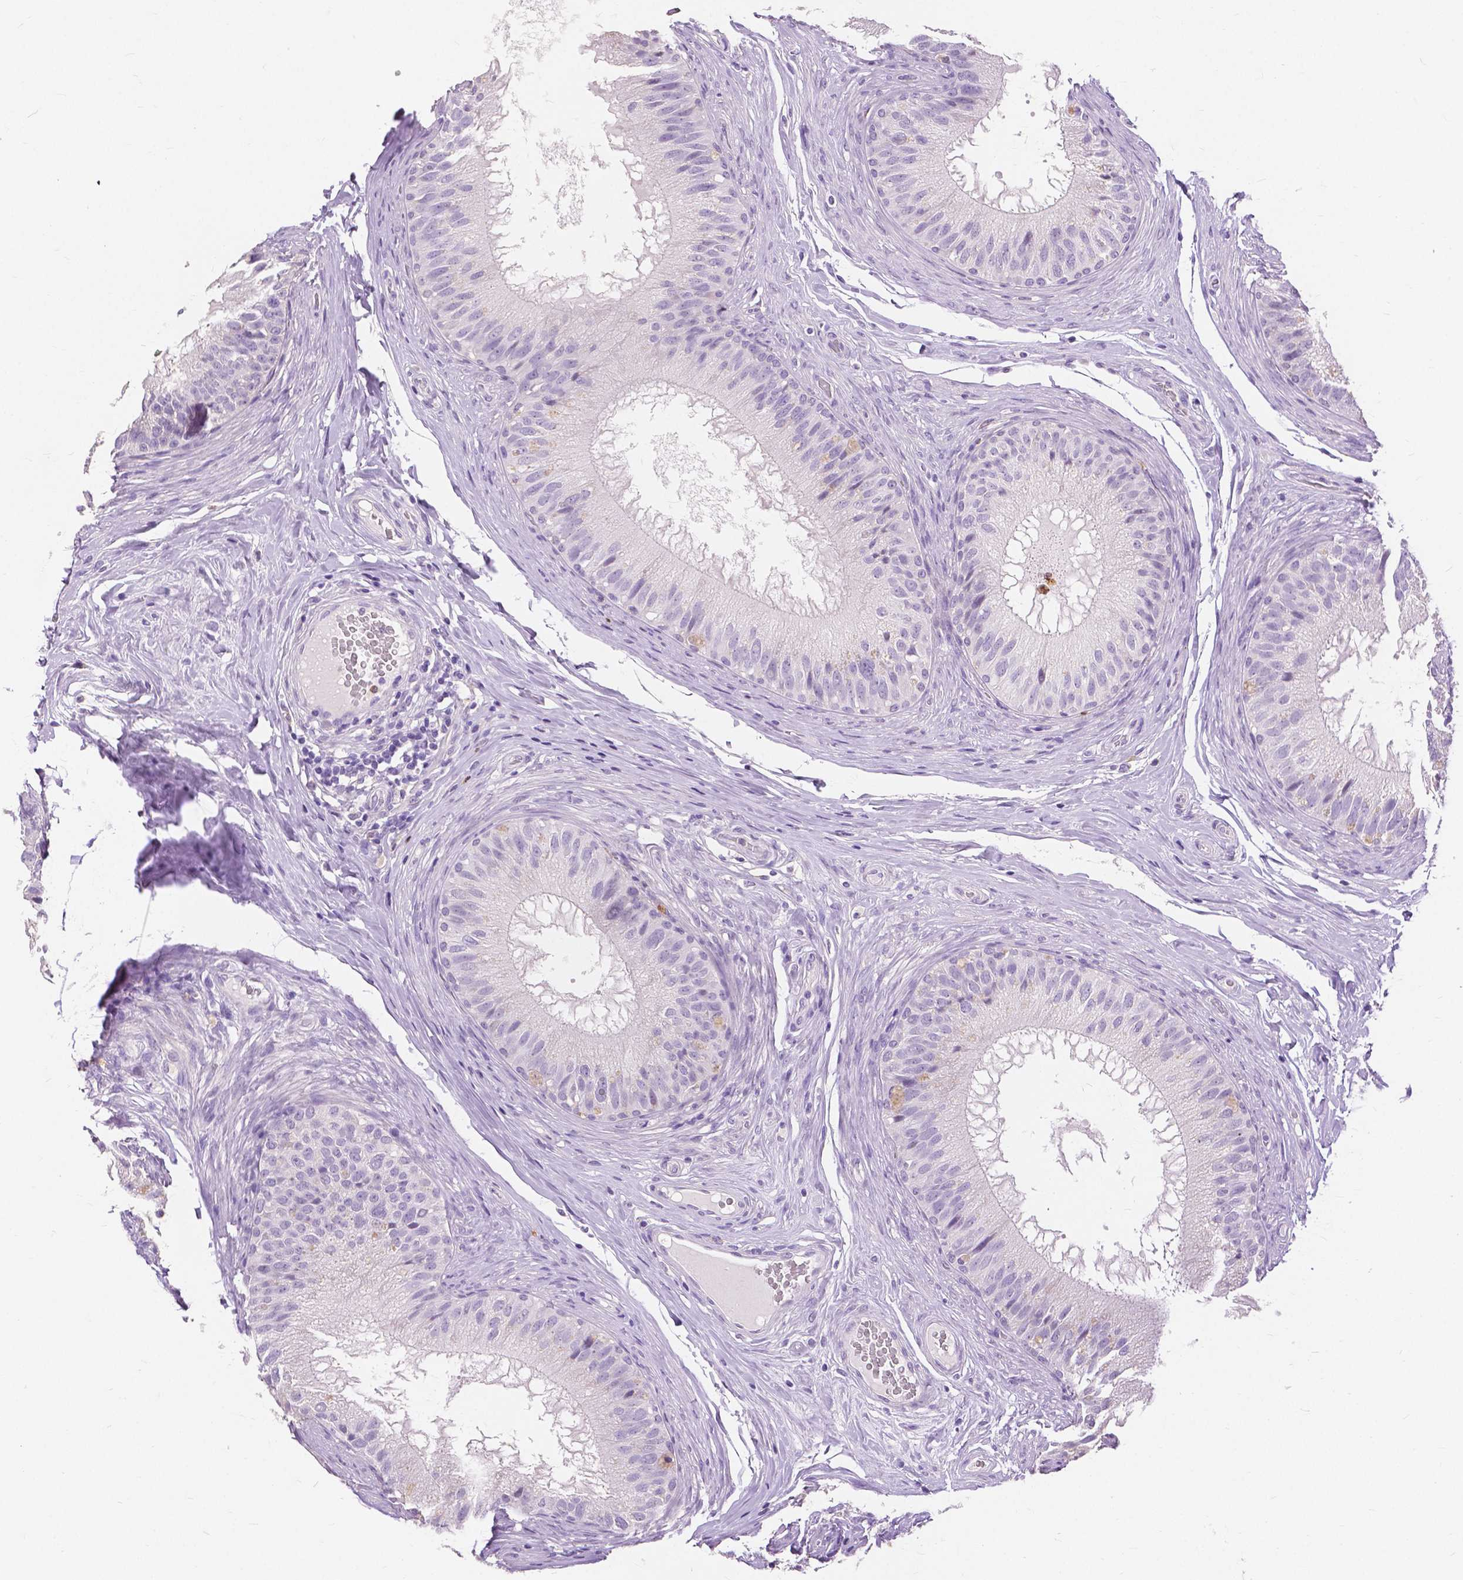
{"staining": {"intensity": "negative", "quantity": "none", "location": "none"}, "tissue": "epididymis", "cell_type": "Glandular cells", "image_type": "normal", "snomed": [{"axis": "morphology", "description": "Normal tissue, NOS"}, {"axis": "topography", "description": "Epididymis"}], "caption": "Epididymis stained for a protein using IHC shows no positivity glandular cells.", "gene": "CXCR2", "patient": {"sex": "male", "age": 34}}